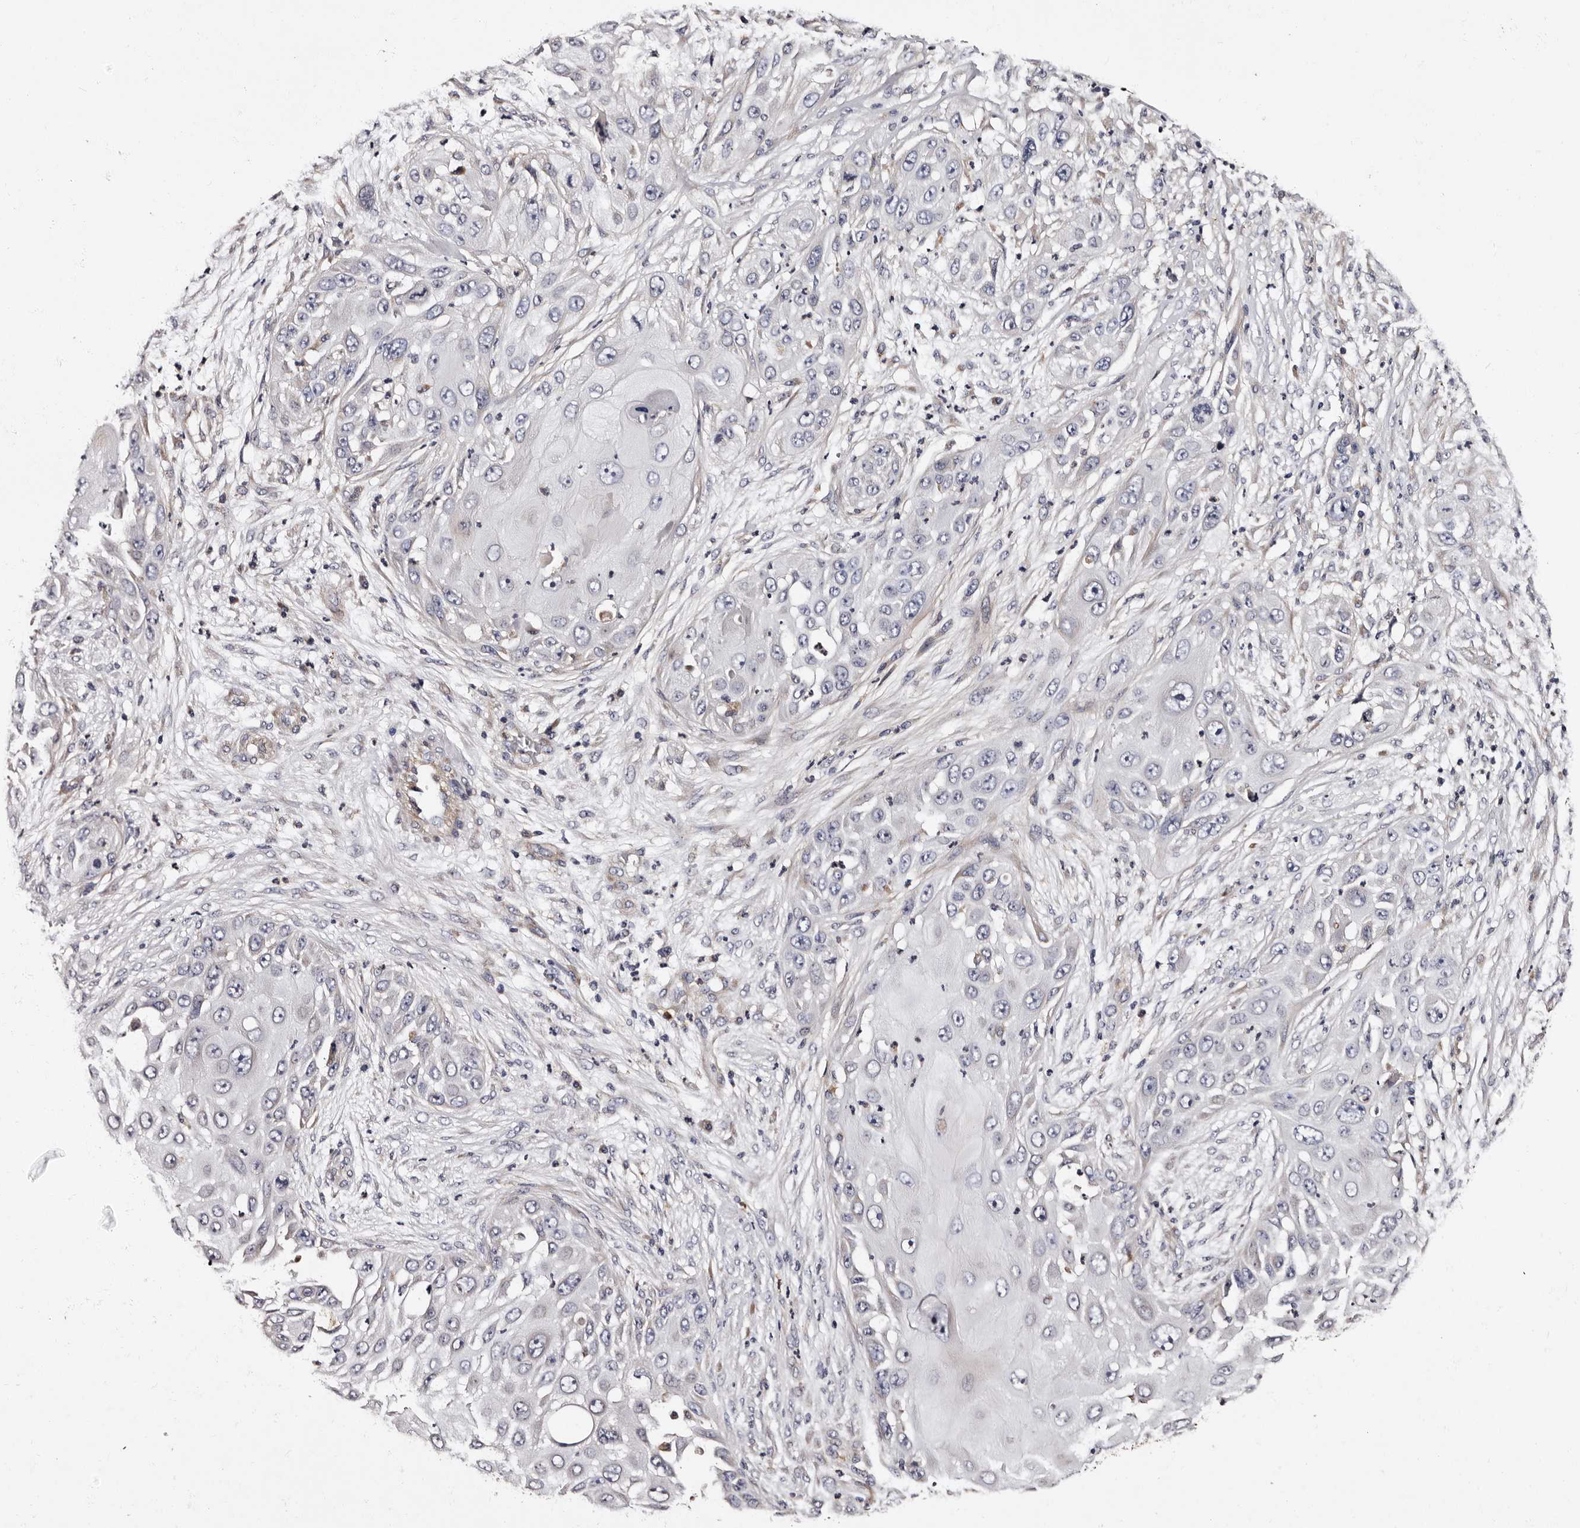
{"staining": {"intensity": "negative", "quantity": "none", "location": "none"}, "tissue": "skin cancer", "cell_type": "Tumor cells", "image_type": "cancer", "snomed": [{"axis": "morphology", "description": "Squamous cell carcinoma, NOS"}, {"axis": "topography", "description": "Skin"}], "caption": "The micrograph shows no significant positivity in tumor cells of skin cancer.", "gene": "ADCK5", "patient": {"sex": "female", "age": 44}}